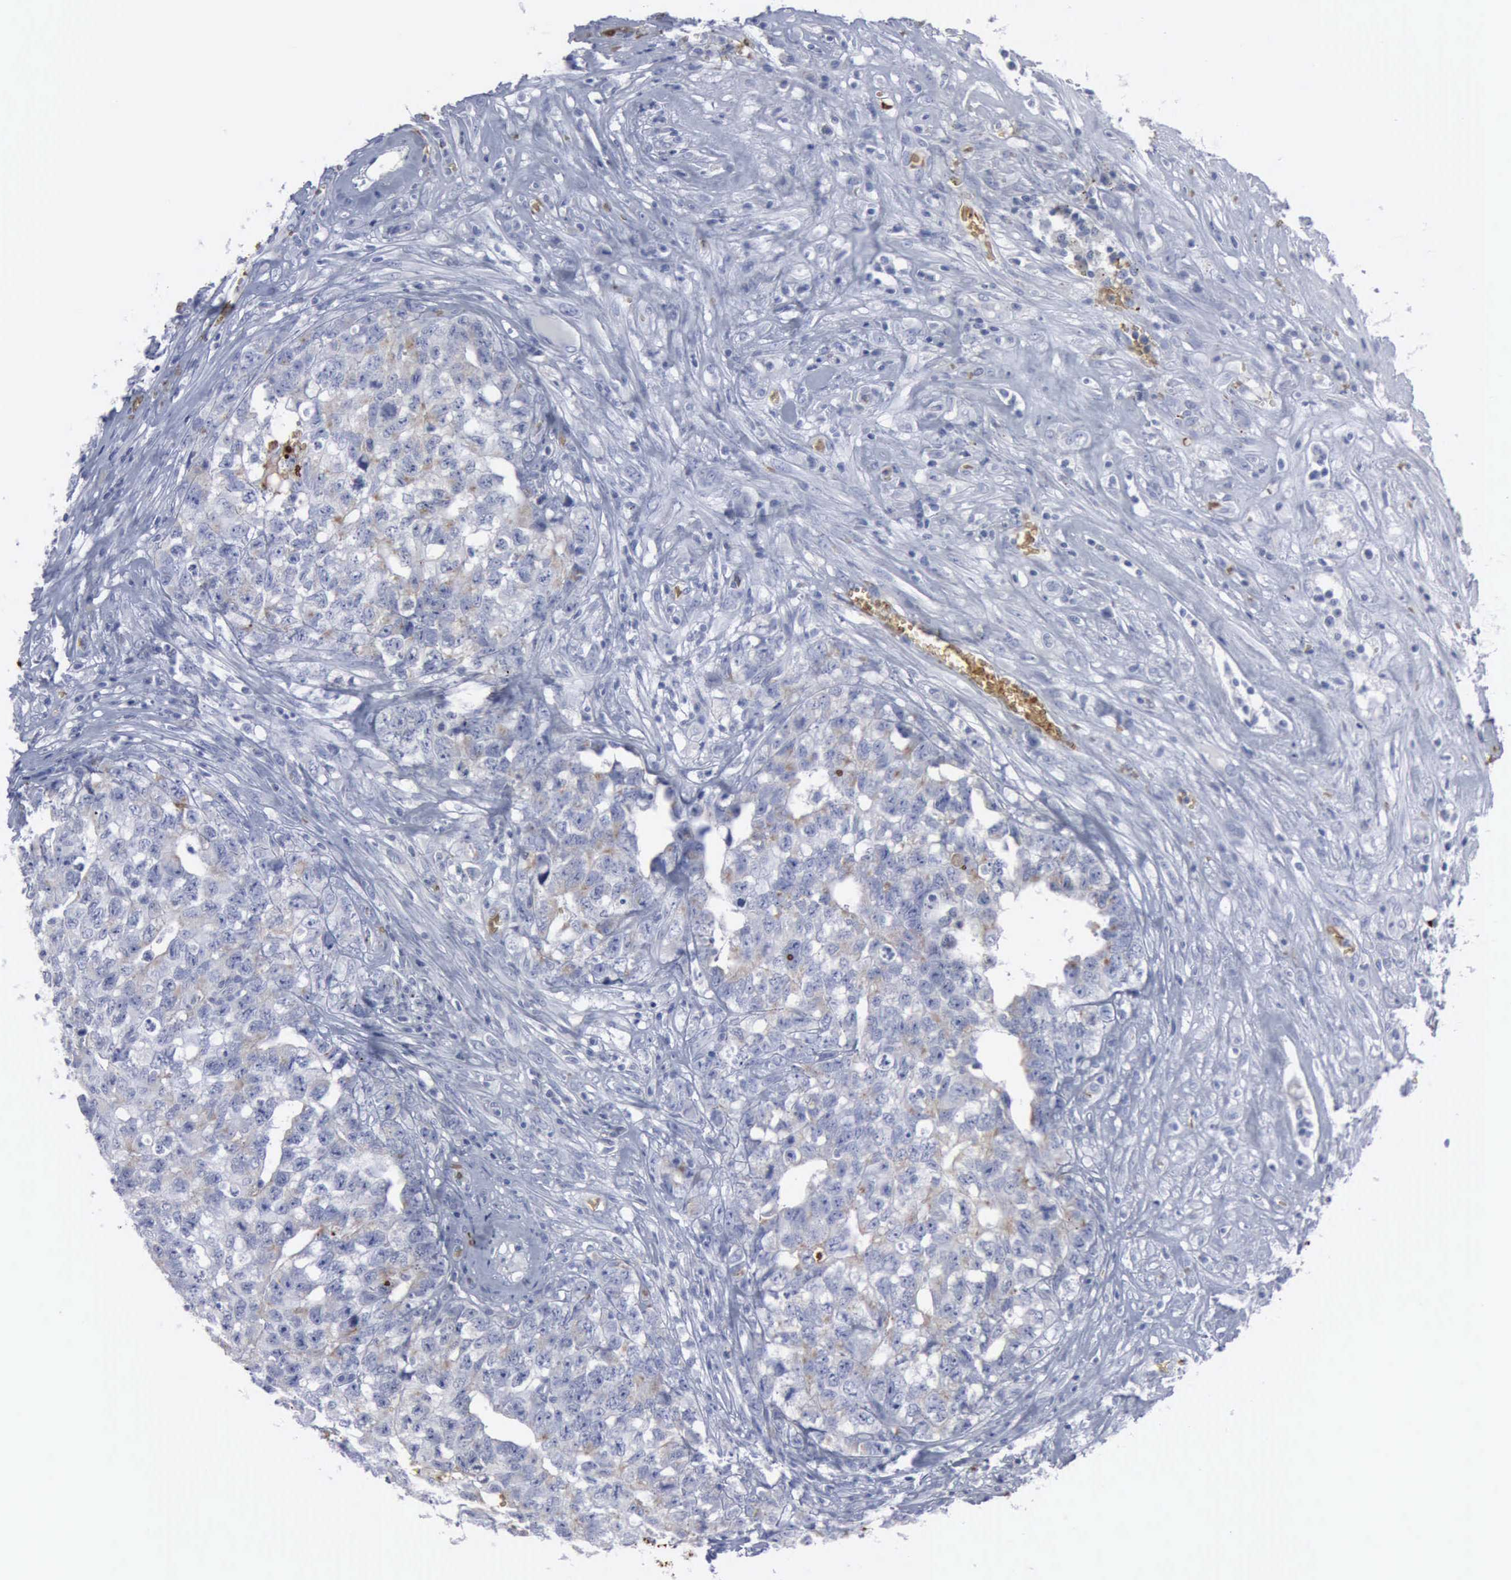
{"staining": {"intensity": "weak", "quantity": "<25%", "location": "cytoplasmic/membranous"}, "tissue": "testis cancer", "cell_type": "Tumor cells", "image_type": "cancer", "snomed": [{"axis": "morphology", "description": "Carcinoma, Embryonal, NOS"}, {"axis": "topography", "description": "Testis"}], "caption": "Image shows no protein staining in tumor cells of embryonal carcinoma (testis) tissue.", "gene": "TGFB1", "patient": {"sex": "male", "age": 31}}